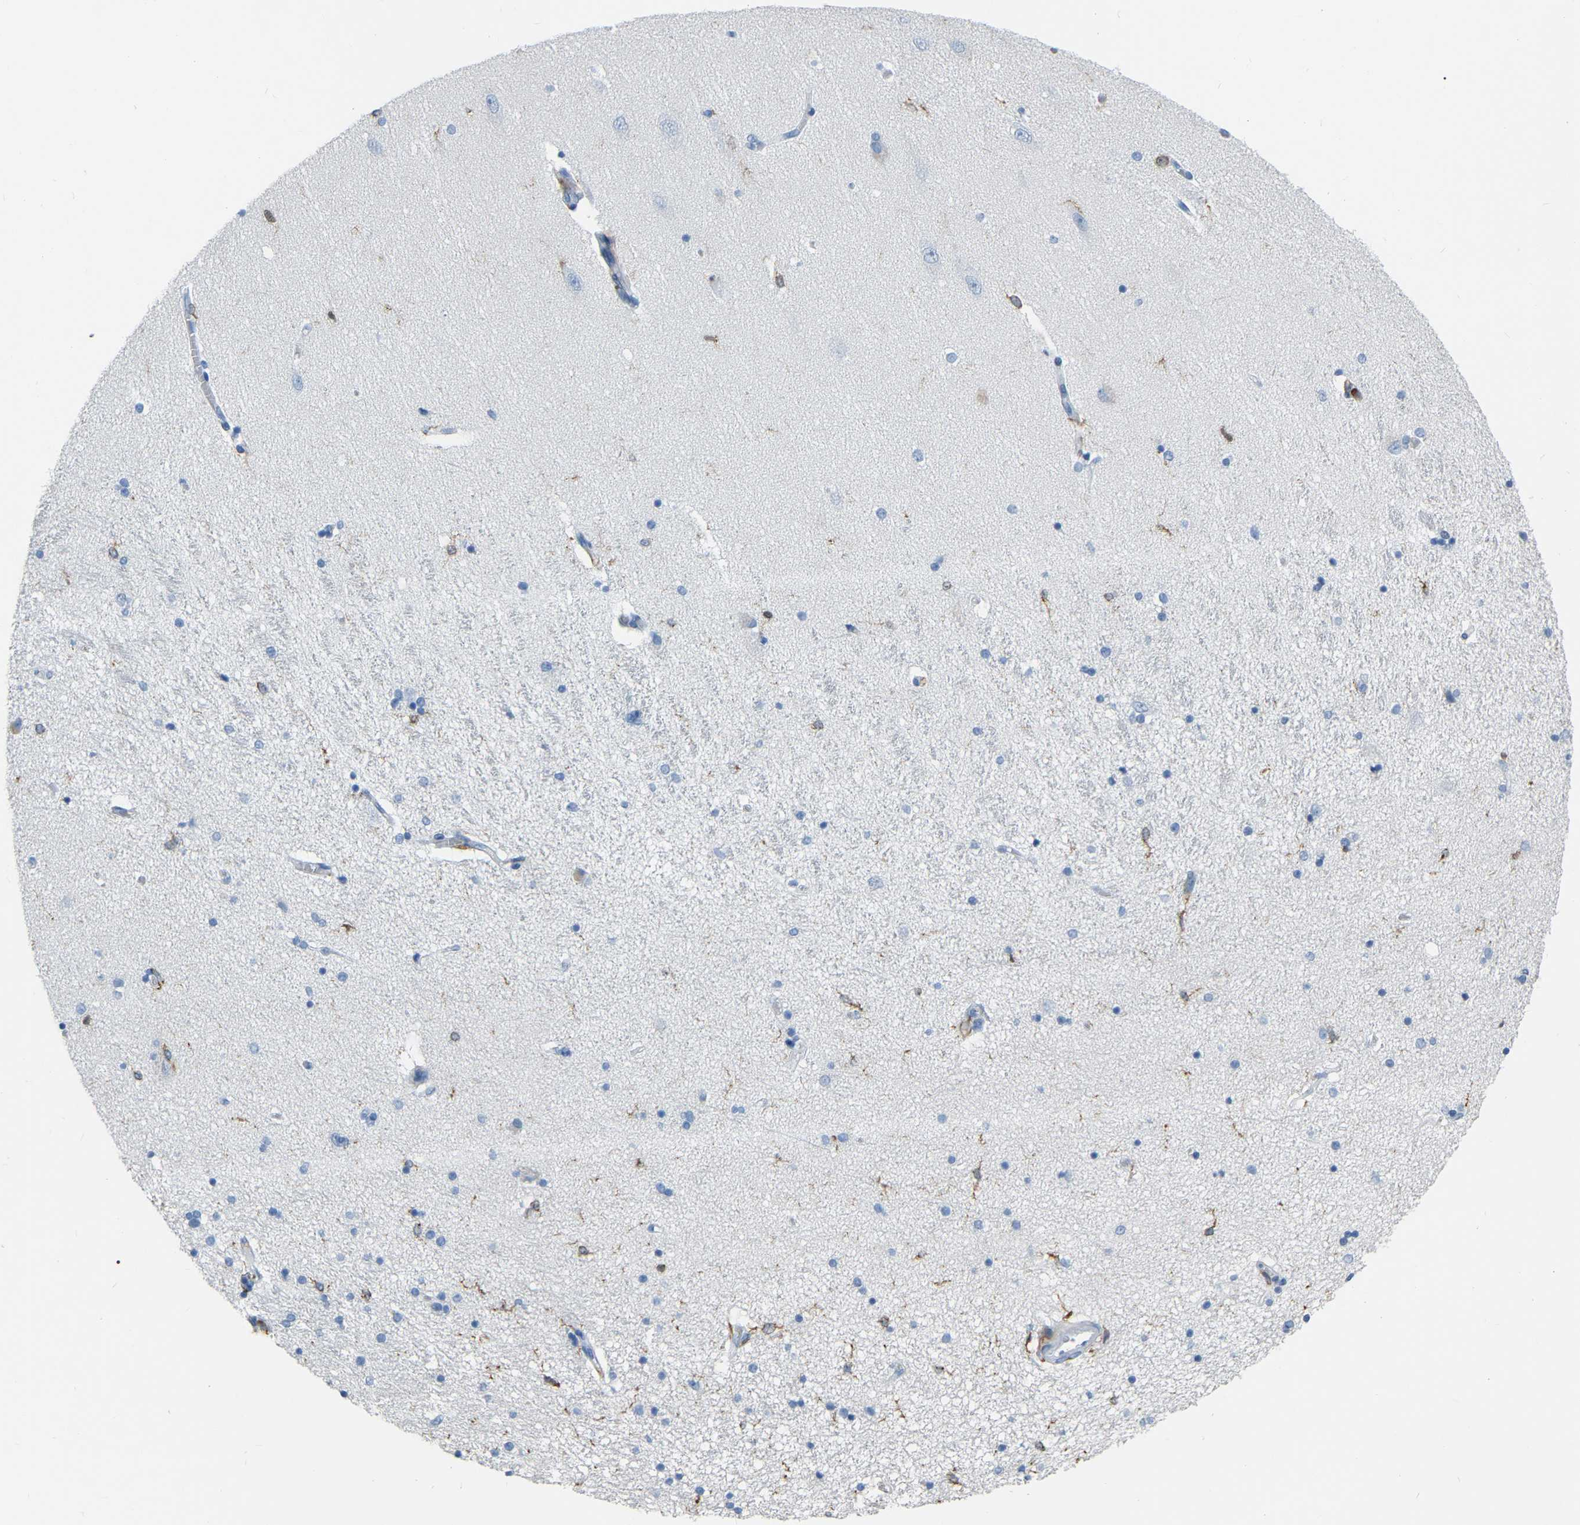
{"staining": {"intensity": "moderate", "quantity": "<25%", "location": "cytoplasmic/membranous"}, "tissue": "hippocampus", "cell_type": "Glial cells", "image_type": "normal", "snomed": [{"axis": "morphology", "description": "Normal tissue, NOS"}, {"axis": "topography", "description": "Hippocampus"}], "caption": "The photomicrograph shows staining of benign hippocampus, revealing moderate cytoplasmic/membranous protein staining (brown color) within glial cells. (DAB IHC, brown staining for protein, blue staining for nuclei).", "gene": "ARHGAP45", "patient": {"sex": "female", "age": 54}}